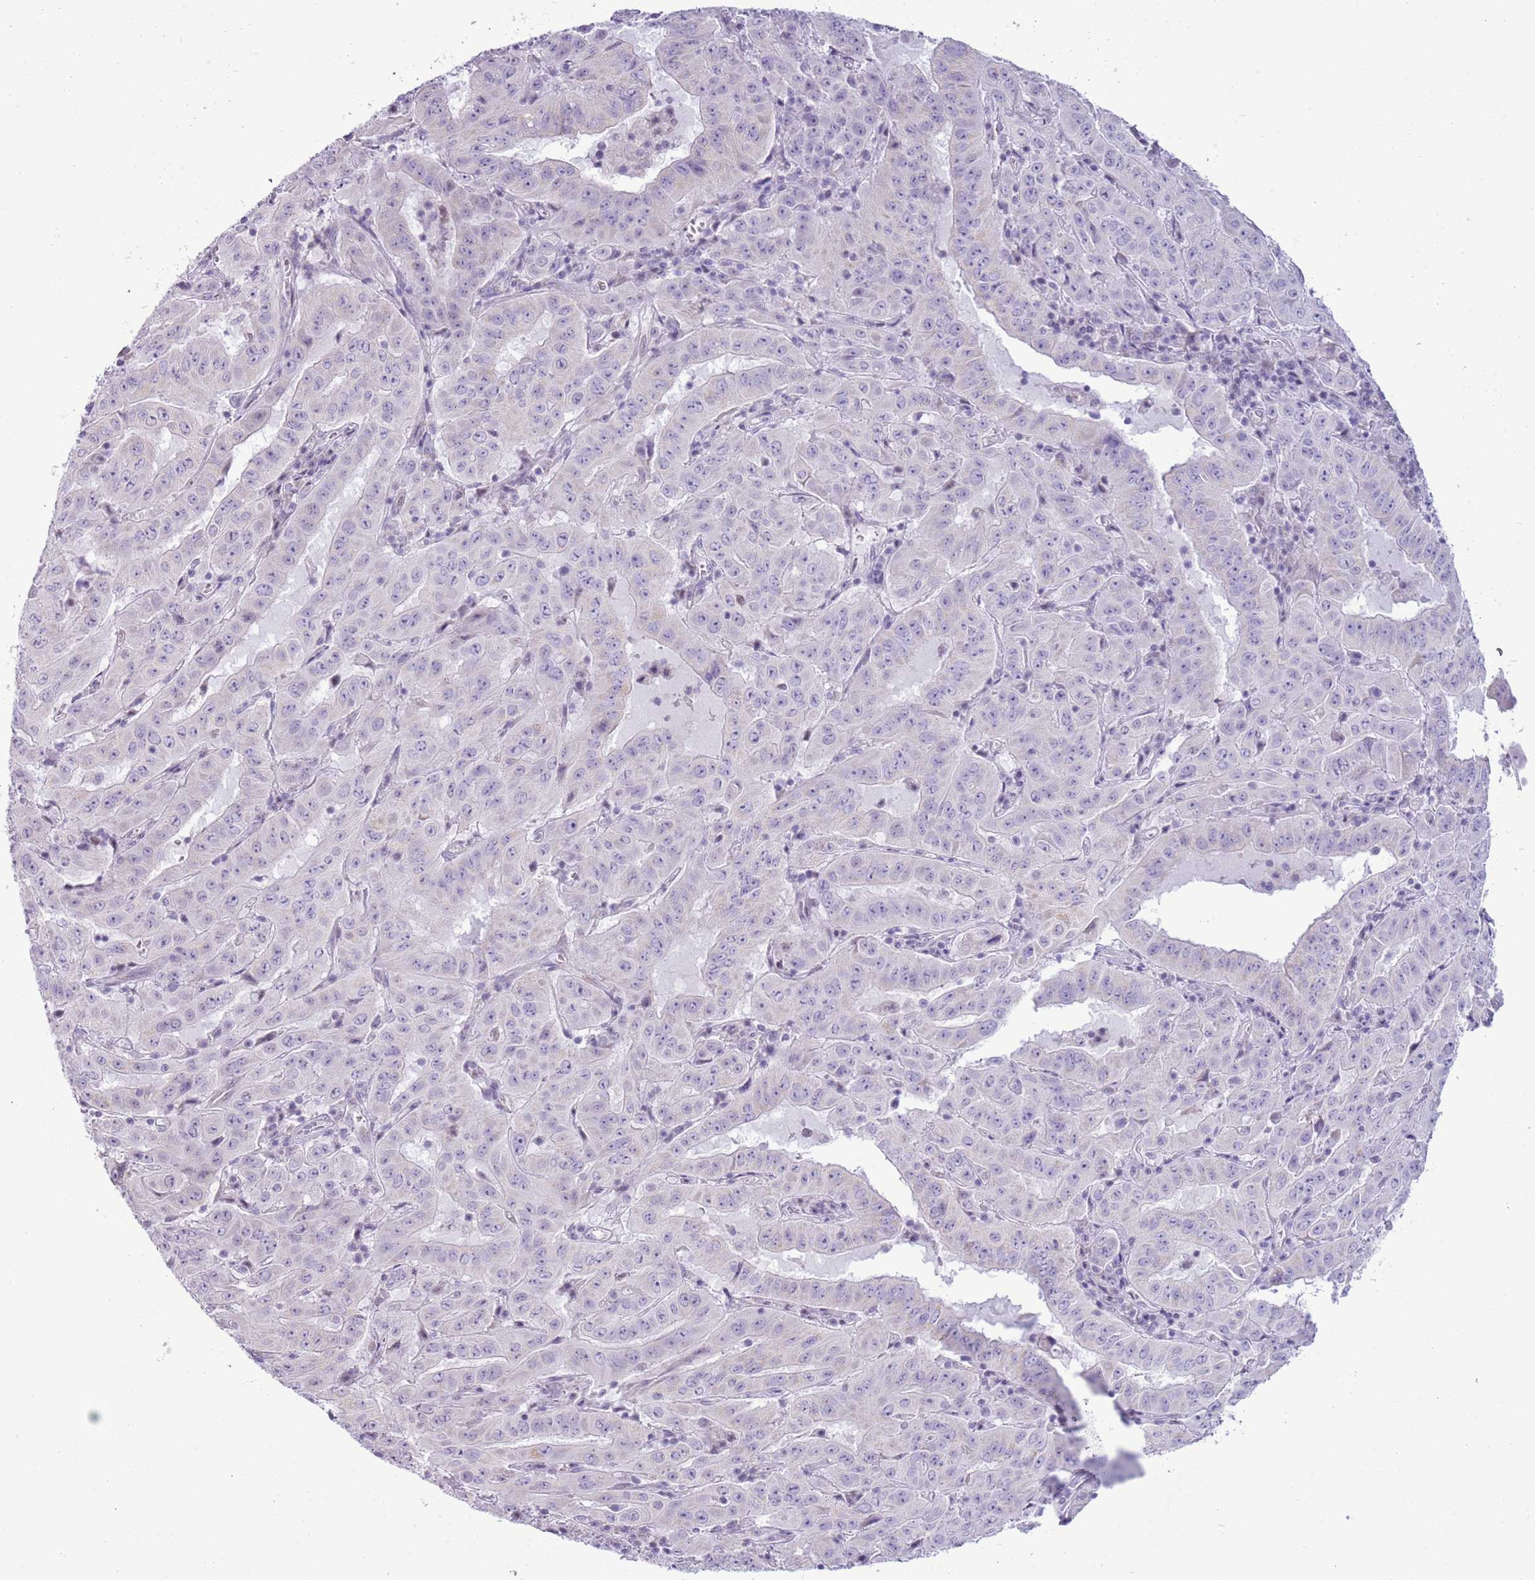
{"staining": {"intensity": "negative", "quantity": "none", "location": "none"}, "tissue": "pancreatic cancer", "cell_type": "Tumor cells", "image_type": "cancer", "snomed": [{"axis": "morphology", "description": "Adenocarcinoma, NOS"}, {"axis": "topography", "description": "Pancreas"}], "caption": "There is no significant expression in tumor cells of pancreatic adenocarcinoma.", "gene": "RPL3L", "patient": {"sex": "male", "age": 63}}